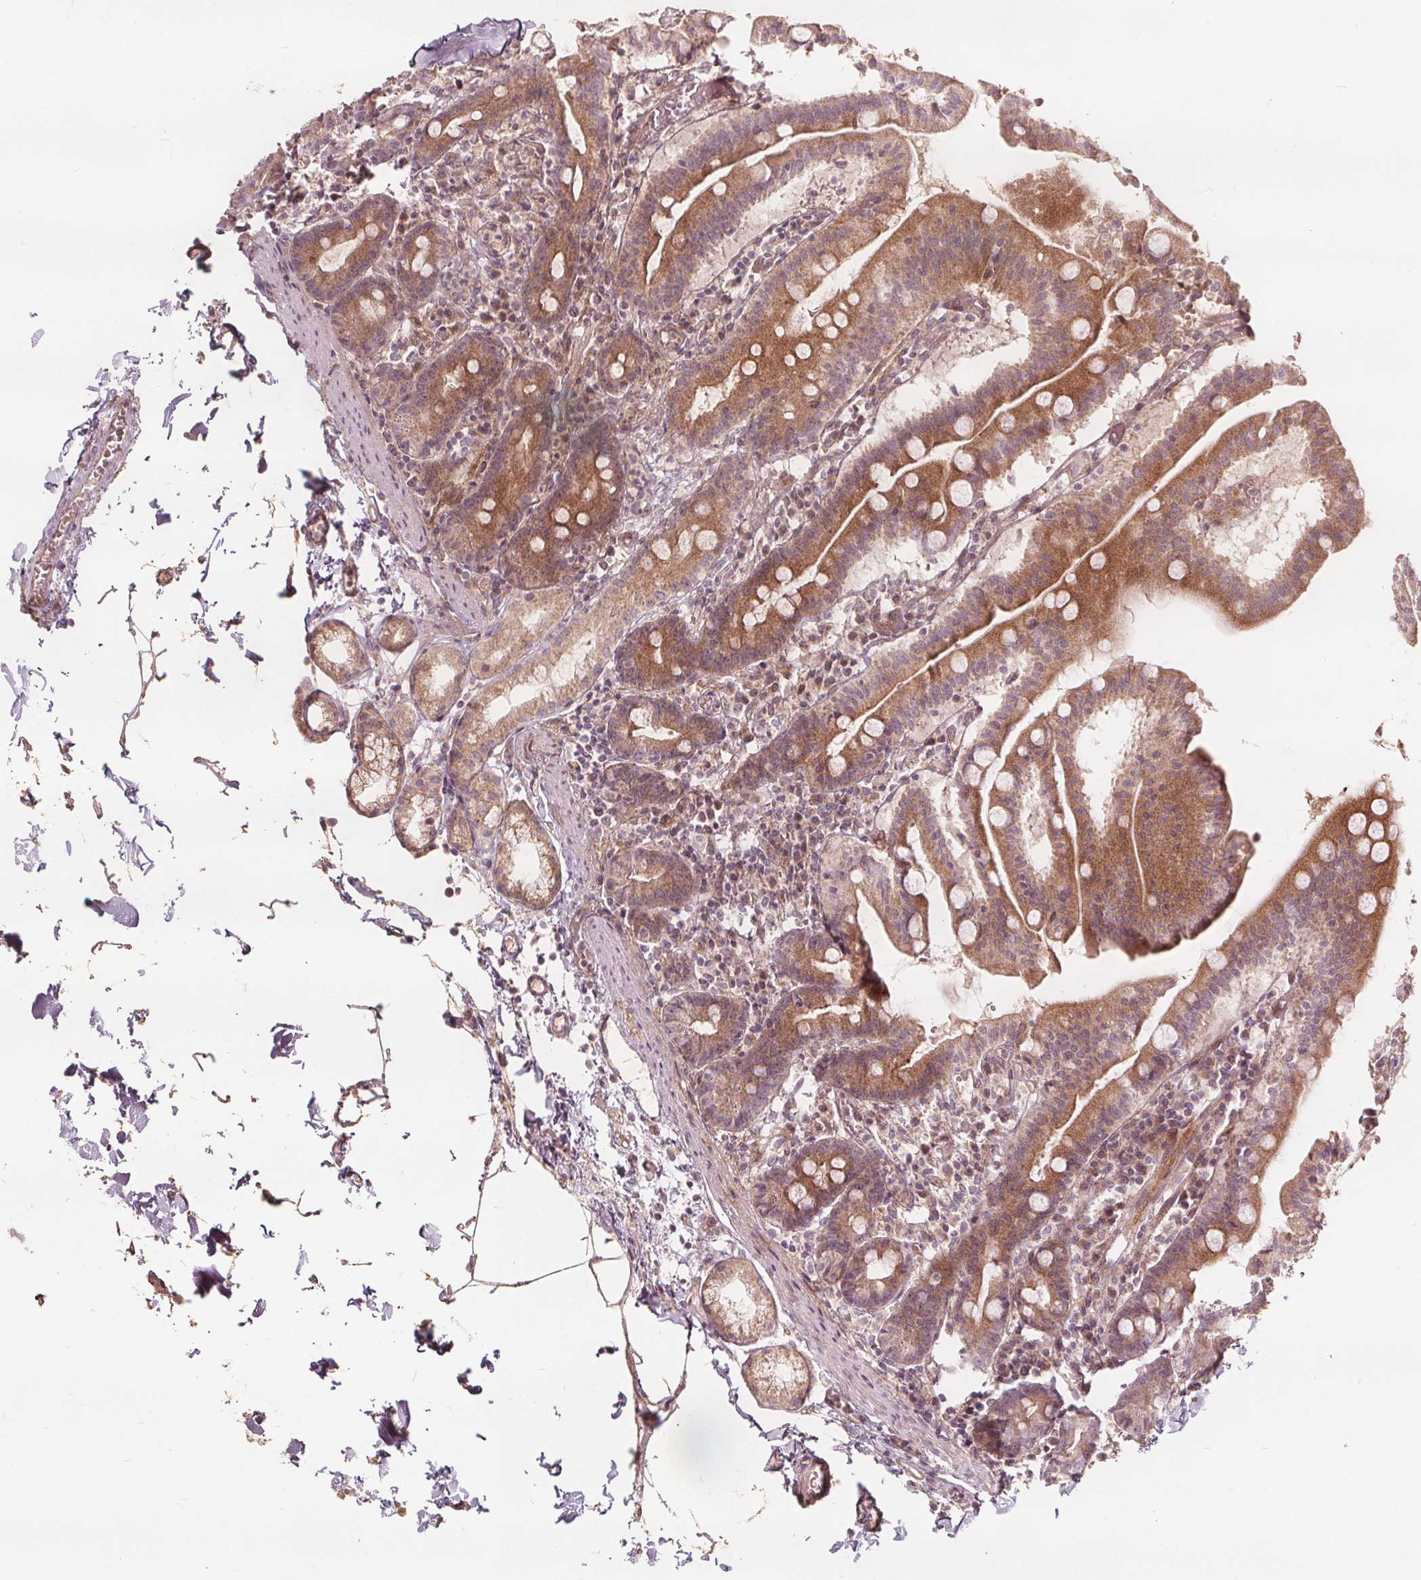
{"staining": {"intensity": "moderate", "quantity": ">75%", "location": "cytoplasmic/membranous"}, "tissue": "duodenum", "cell_type": "Glandular cells", "image_type": "normal", "snomed": [{"axis": "morphology", "description": "Normal tissue, NOS"}, {"axis": "topography", "description": "Pancreas"}, {"axis": "topography", "description": "Duodenum"}], "caption": "Protein analysis of benign duodenum demonstrates moderate cytoplasmic/membranous staining in approximately >75% of glandular cells. Nuclei are stained in blue.", "gene": "PTPRT", "patient": {"sex": "male", "age": 59}}